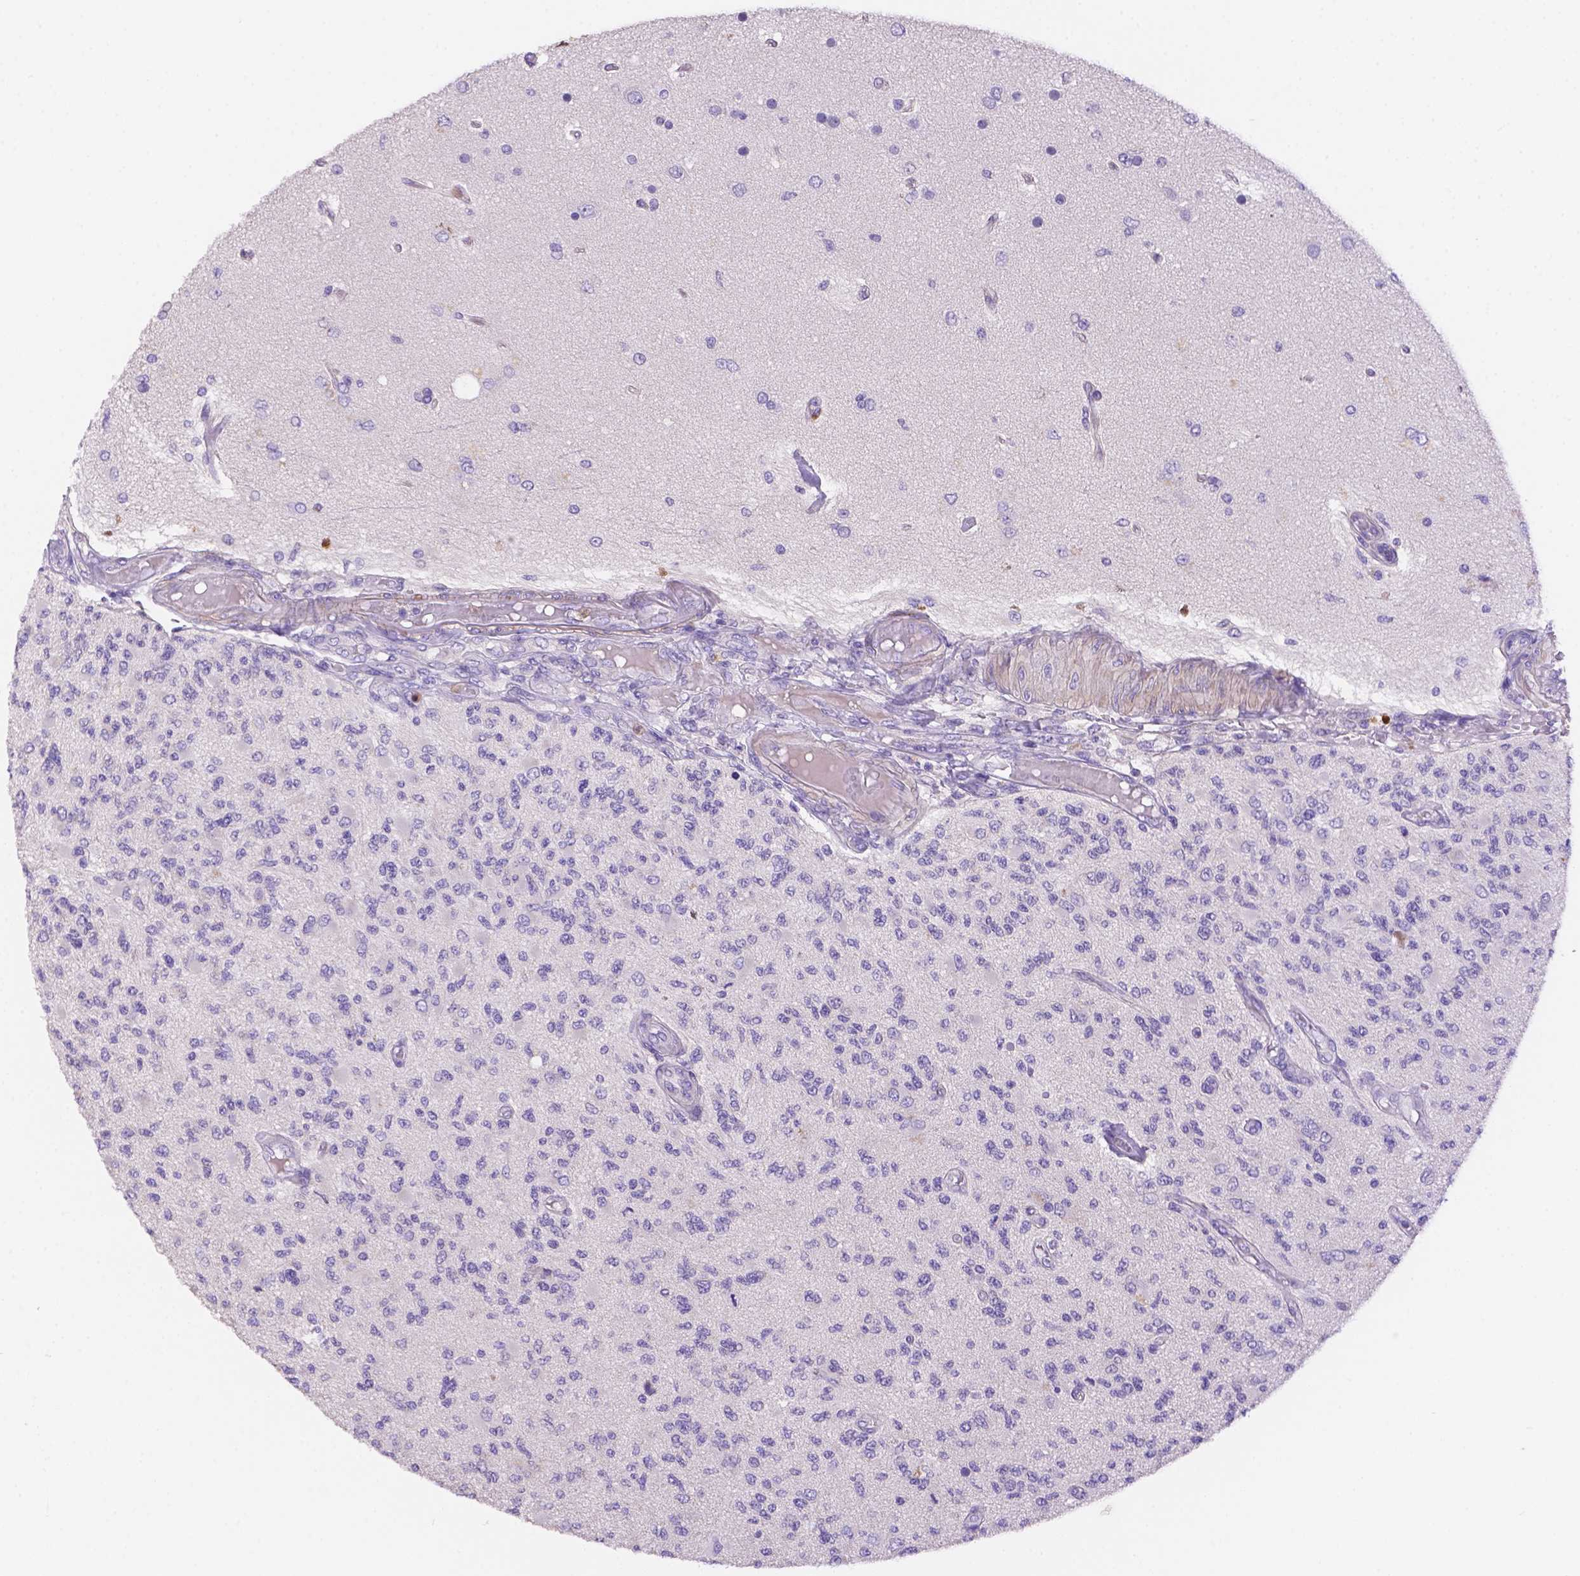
{"staining": {"intensity": "negative", "quantity": "none", "location": "none"}, "tissue": "glioma", "cell_type": "Tumor cells", "image_type": "cancer", "snomed": [{"axis": "morphology", "description": "Glioma, malignant, High grade"}, {"axis": "topography", "description": "Brain"}], "caption": "Immunohistochemical staining of human malignant glioma (high-grade) displays no significant positivity in tumor cells.", "gene": "NXPE2", "patient": {"sex": "female", "age": 63}}